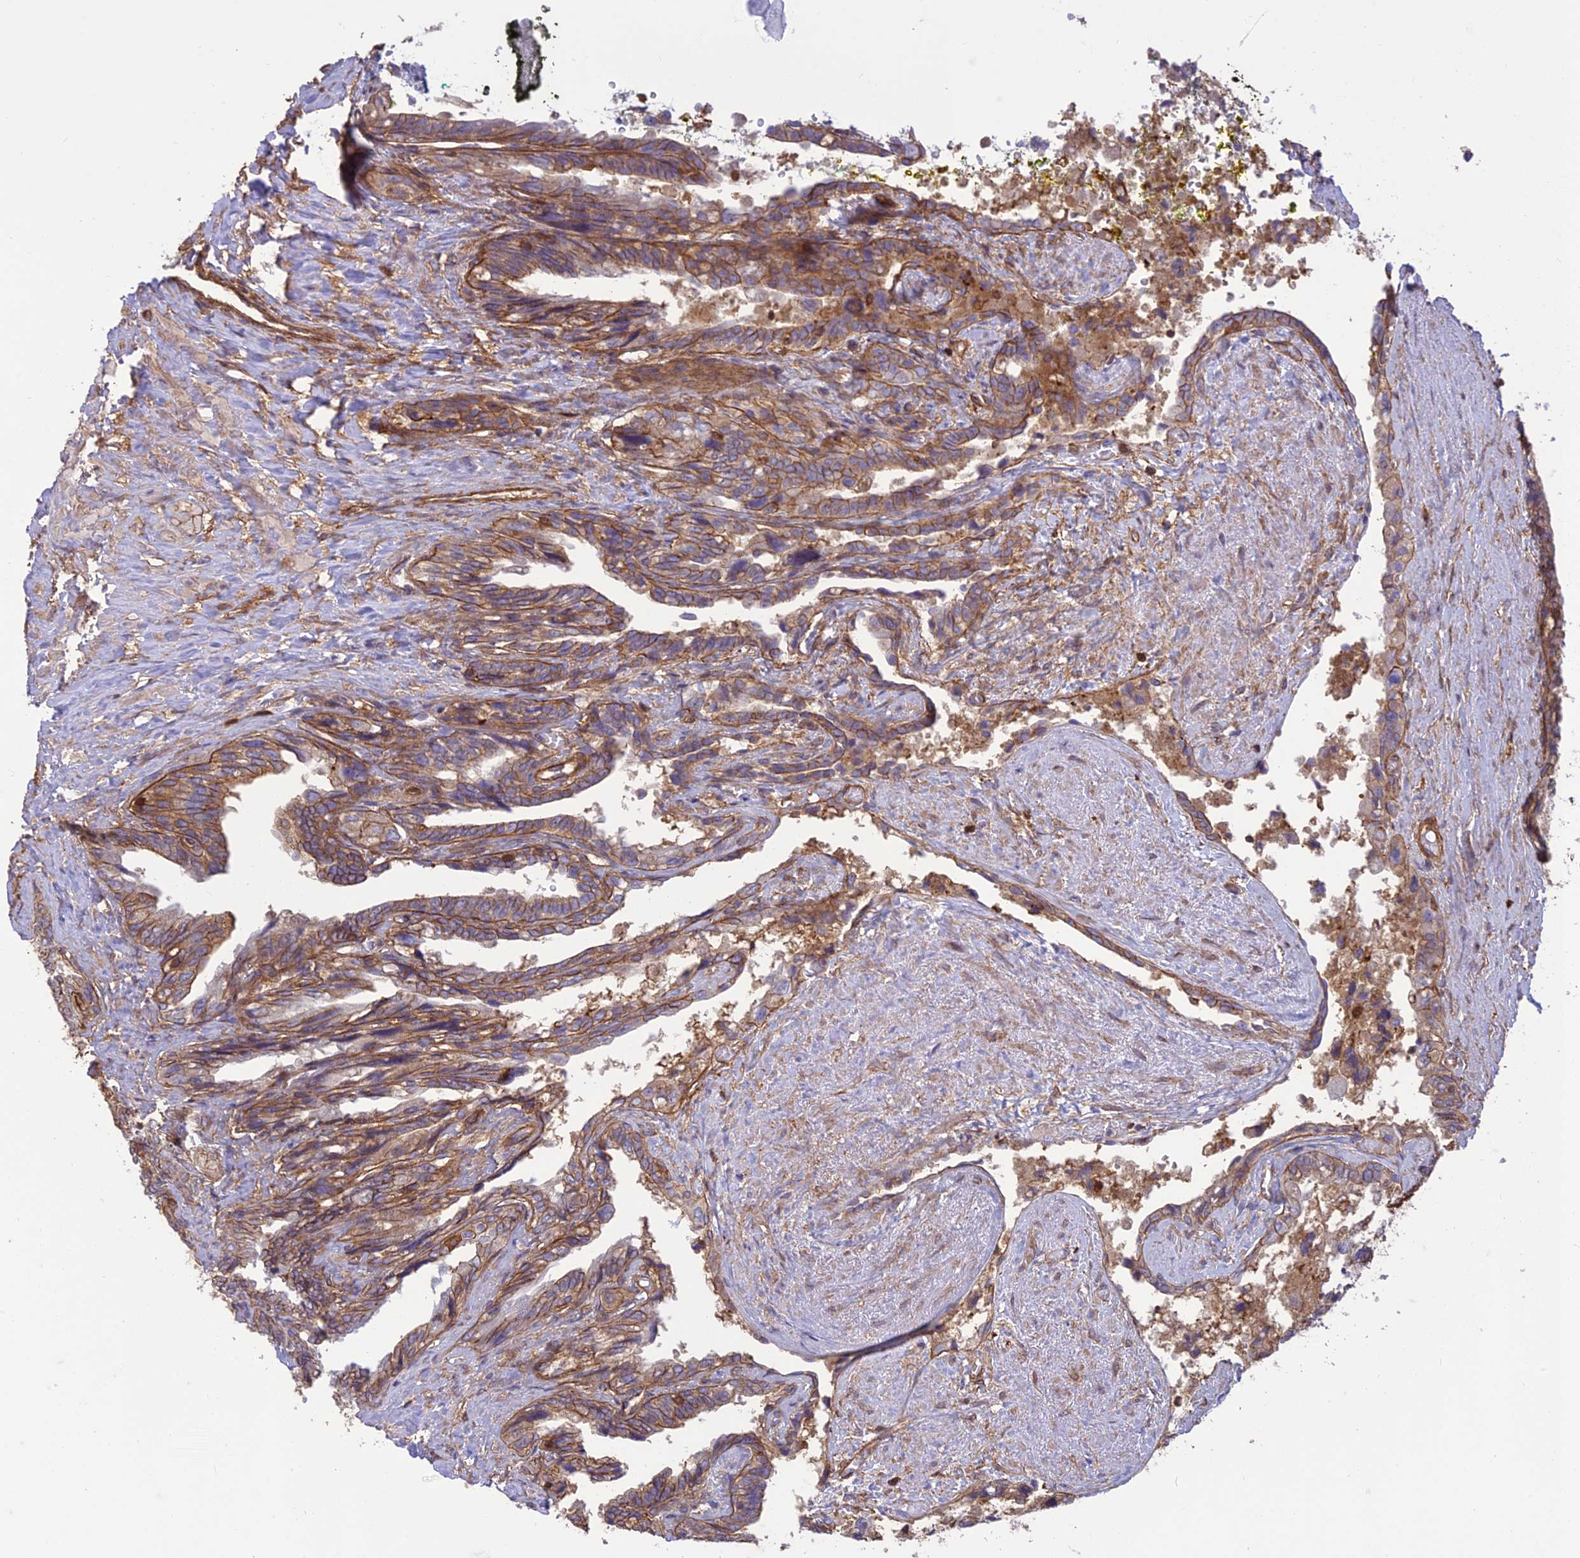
{"staining": {"intensity": "moderate", "quantity": "25%-75%", "location": "cytoplasmic/membranous"}, "tissue": "seminal vesicle", "cell_type": "Glandular cells", "image_type": "normal", "snomed": [{"axis": "morphology", "description": "Normal tissue, NOS"}, {"axis": "topography", "description": "Seminal veicle"}, {"axis": "topography", "description": "Peripheral nerve tissue"}], "caption": "This image exhibits normal seminal vesicle stained with immunohistochemistry (IHC) to label a protein in brown. The cytoplasmic/membranous of glandular cells show moderate positivity for the protein. Nuclei are counter-stained blue.", "gene": "HPSE2", "patient": {"sex": "male", "age": 60}}